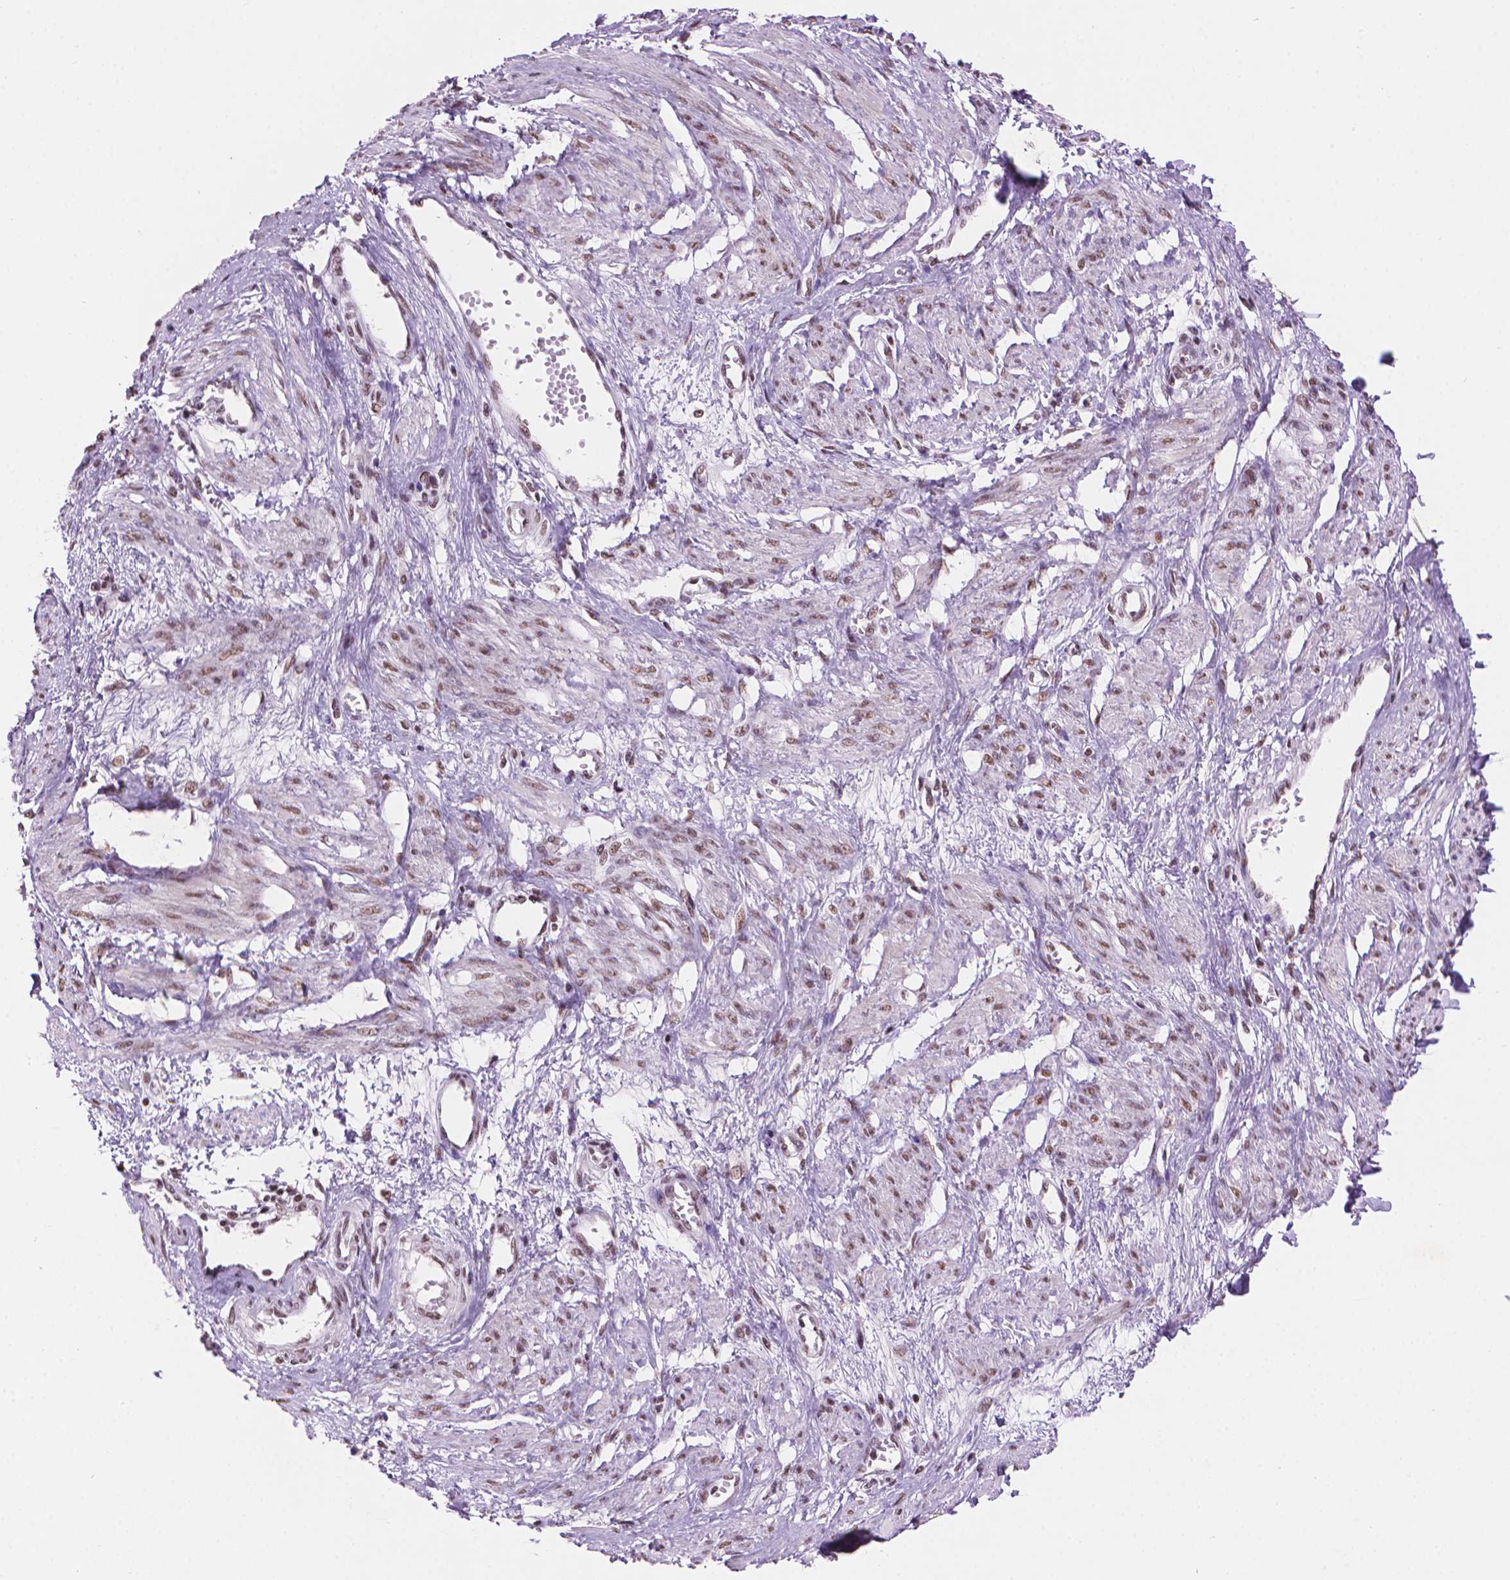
{"staining": {"intensity": "moderate", "quantity": "25%-75%", "location": "nuclear"}, "tissue": "smooth muscle", "cell_type": "Smooth muscle cells", "image_type": "normal", "snomed": [{"axis": "morphology", "description": "Normal tissue, NOS"}, {"axis": "topography", "description": "Smooth muscle"}, {"axis": "topography", "description": "Uterus"}], "caption": "Immunohistochemical staining of benign human smooth muscle displays 25%-75% levels of moderate nuclear protein positivity in approximately 25%-75% of smooth muscle cells. The staining was performed using DAB, with brown indicating positive protein expression. Nuclei are stained blue with hematoxylin.", "gene": "RPA4", "patient": {"sex": "female", "age": 39}}